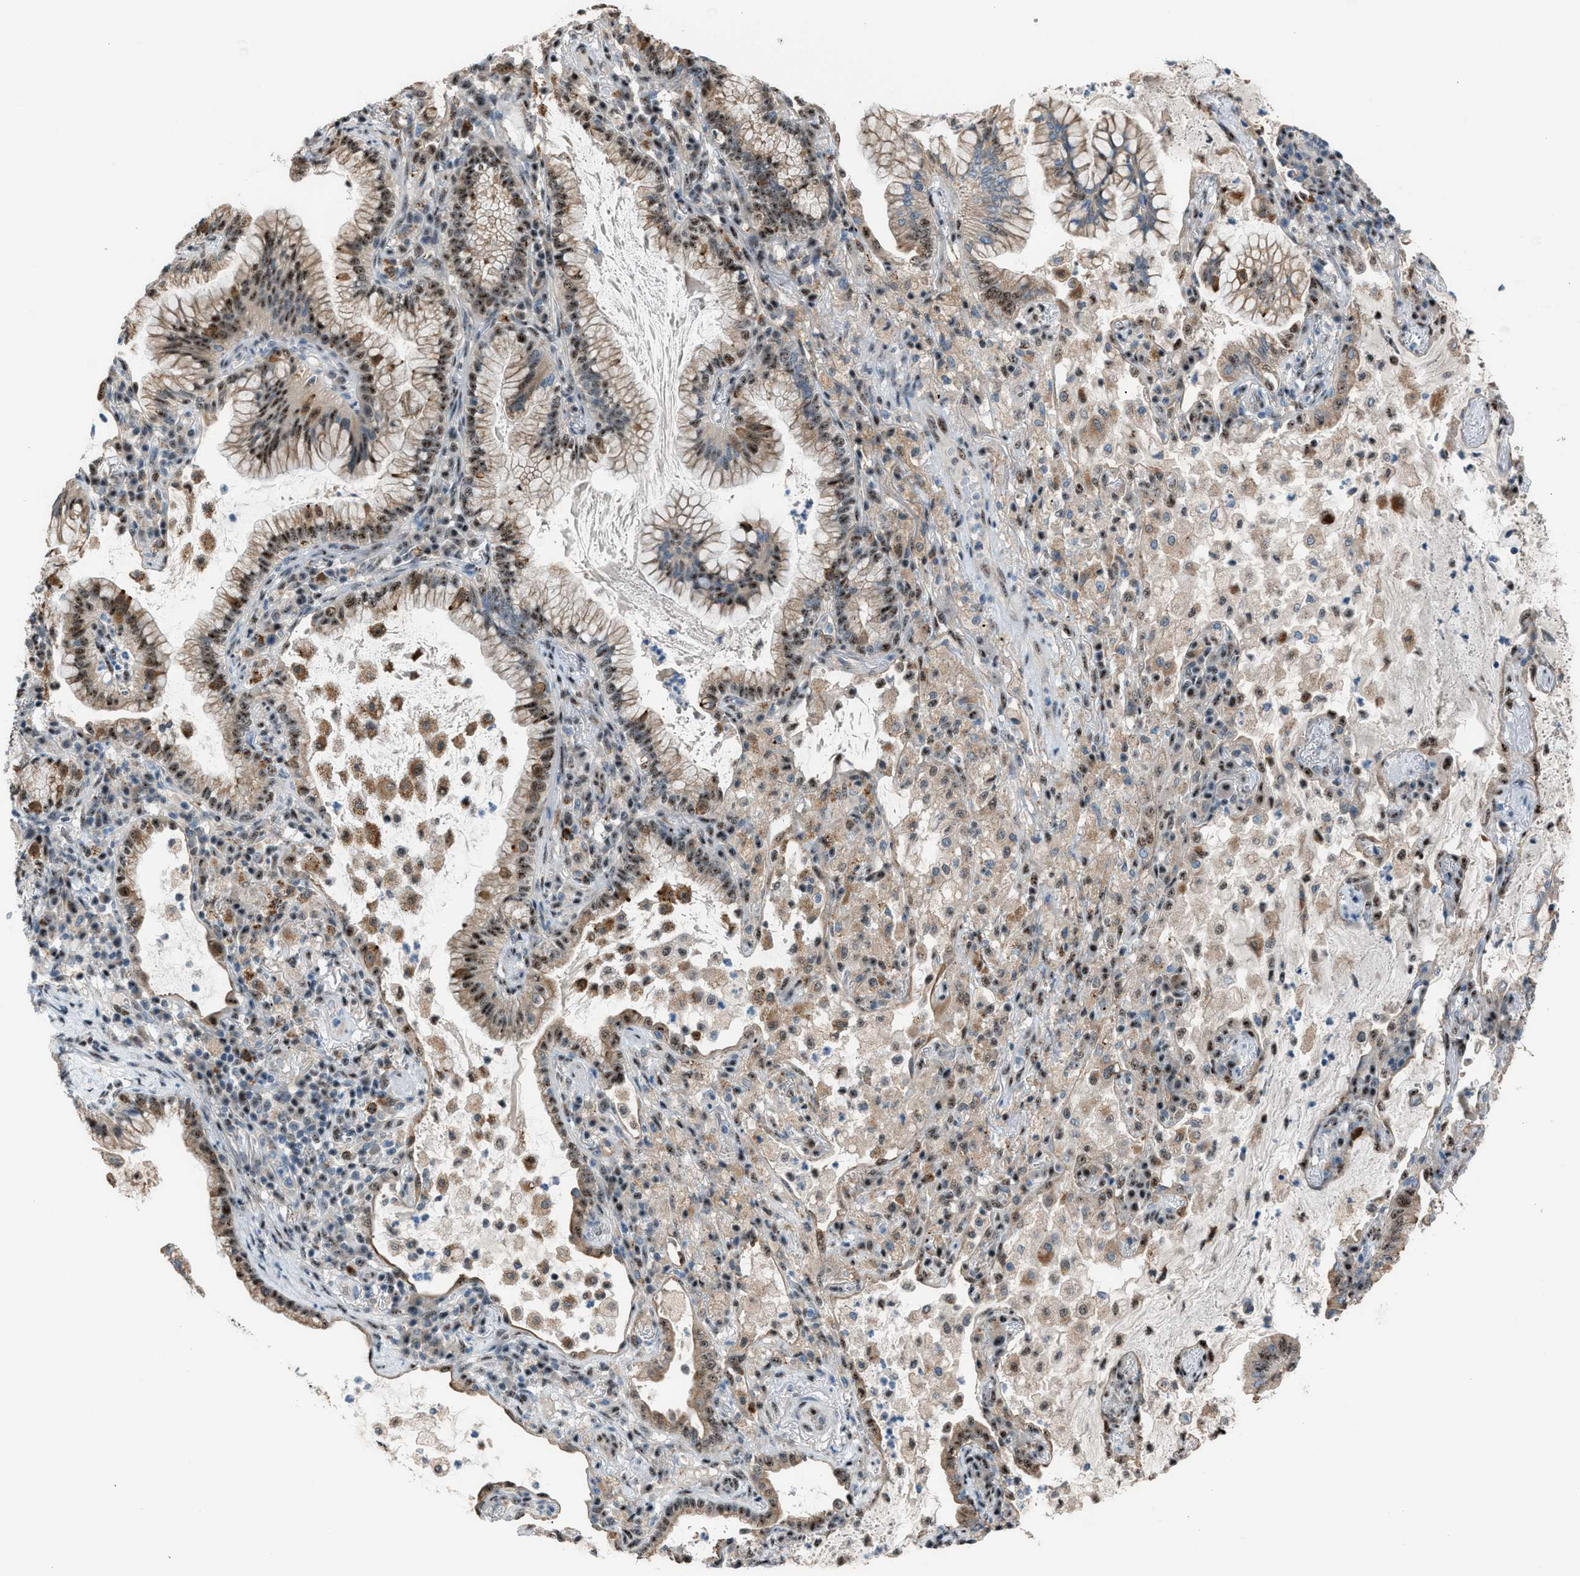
{"staining": {"intensity": "moderate", "quantity": ">75%", "location": "cytoplasmic/membranous,nuclear"}, "tissue": "lung cancer", "cell_type": "Tumor cells", "image_type": "cancer", "snomed": [{"axis": "morphology", "description": "Adenocarcinoma, NOS"}, {"axis": "topography", "description": "Lung"}], "caption": "An immunohistochemistry (IHC) image of tumor tissue is shown. Protein staining in brown shows moderate cytoplasmic/membranous and nuclear positivity in adenocarcinoma (lung) within tumor cells.", "gene": "CENPP", "patient": {"sex": "female", "age": 70}}